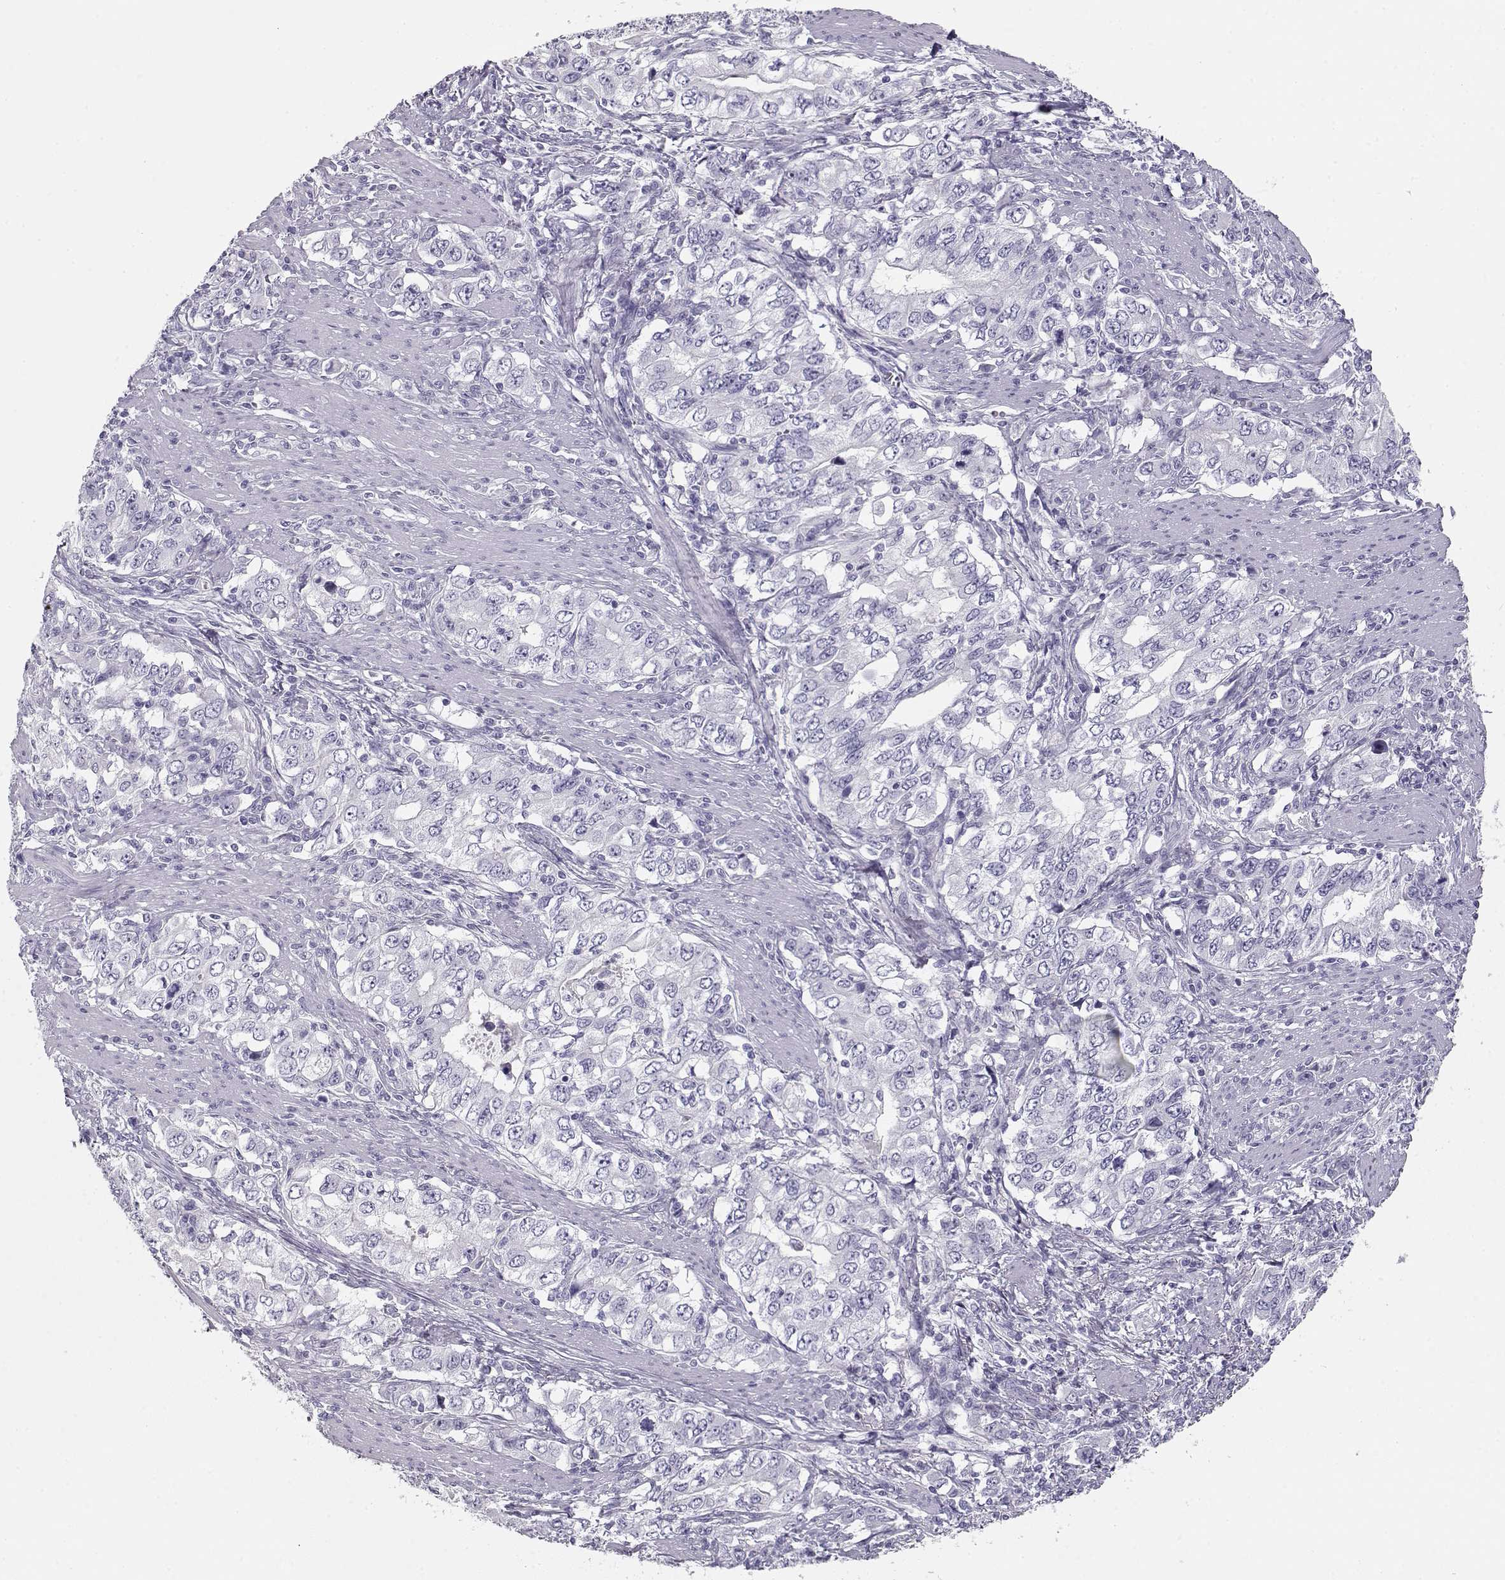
{"staining": {"intensity": "negative", "quantity": "none", "location": "none"}, "tissue": "stomach cancer", "cell_type": "Tumor cells", "image_type": "cancer", "snomed": [{"axis": "morphology", "description": "Adenocarcinoma, NOS"}, {"axis": "topography", "description": "Stomach, lower"}], "caption": "Stomach cancer stained for a protein using immunohistochemistry (IHC) displays no staining tumor cells.", "gene": "TKTL1", "patient": {"sex": "female", "age": 72}}